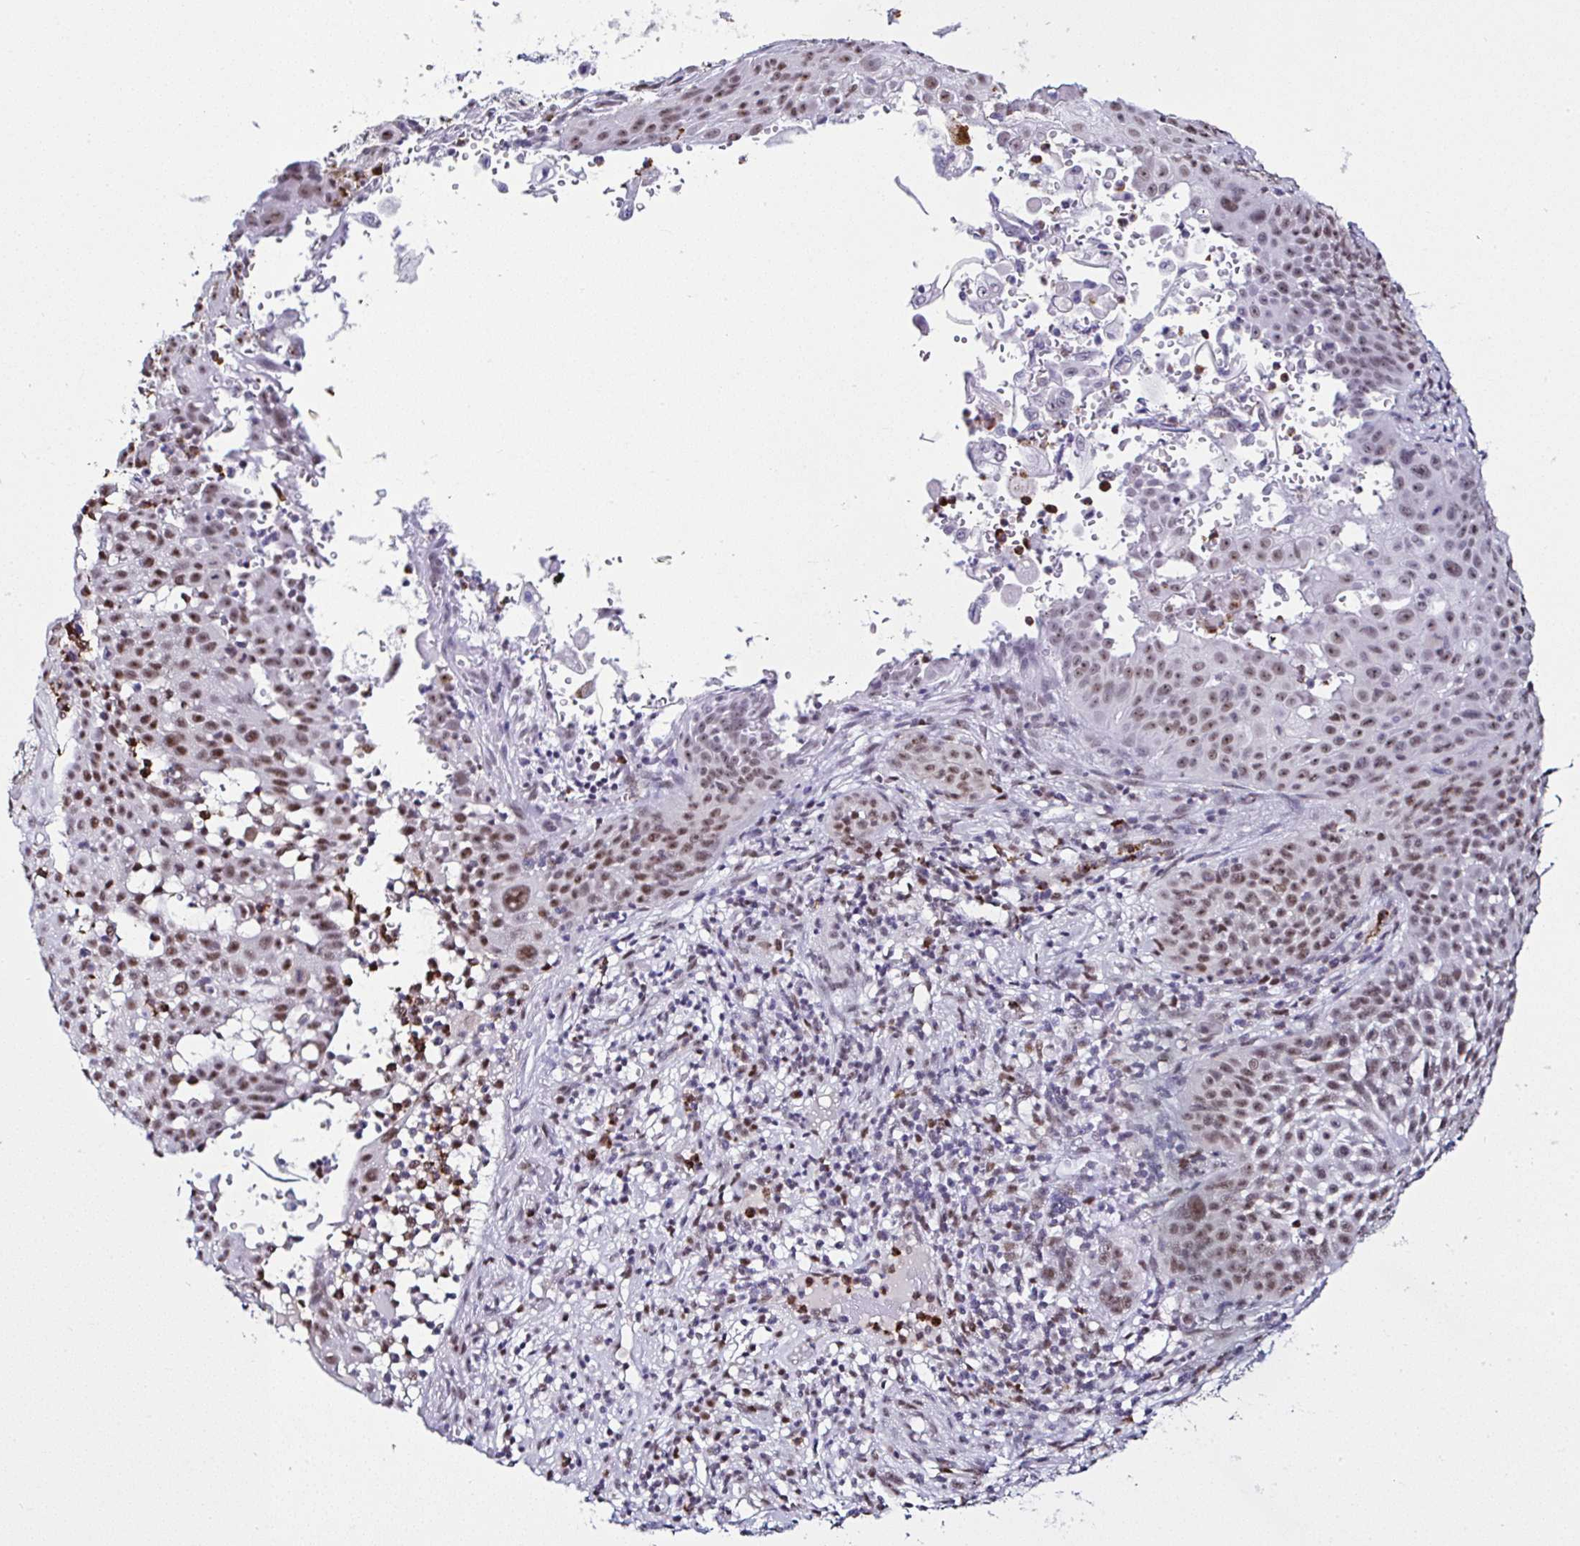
{"staining": {"intensity": "moderate", "quantity": "25%-75%", "location": "nuclear"}, "tissue": "skin cancer", "cell_type": "Tumor cells", "image_type": "cancer", "snomed": [{"axis": "morphology", "description": "Squamous cell carcinoma, NOS"}, {"axis": "topography", "description": "Skin"}], "caption": "Immunohistochemical staining of human skin cancer (squamous cell carcinoma) displays medium levels of moderate nuclear positivity in approximately 25%-75% of tumor cells.", "gene": "PTPN2", "patient": {"sex": "male", "age": 24}}